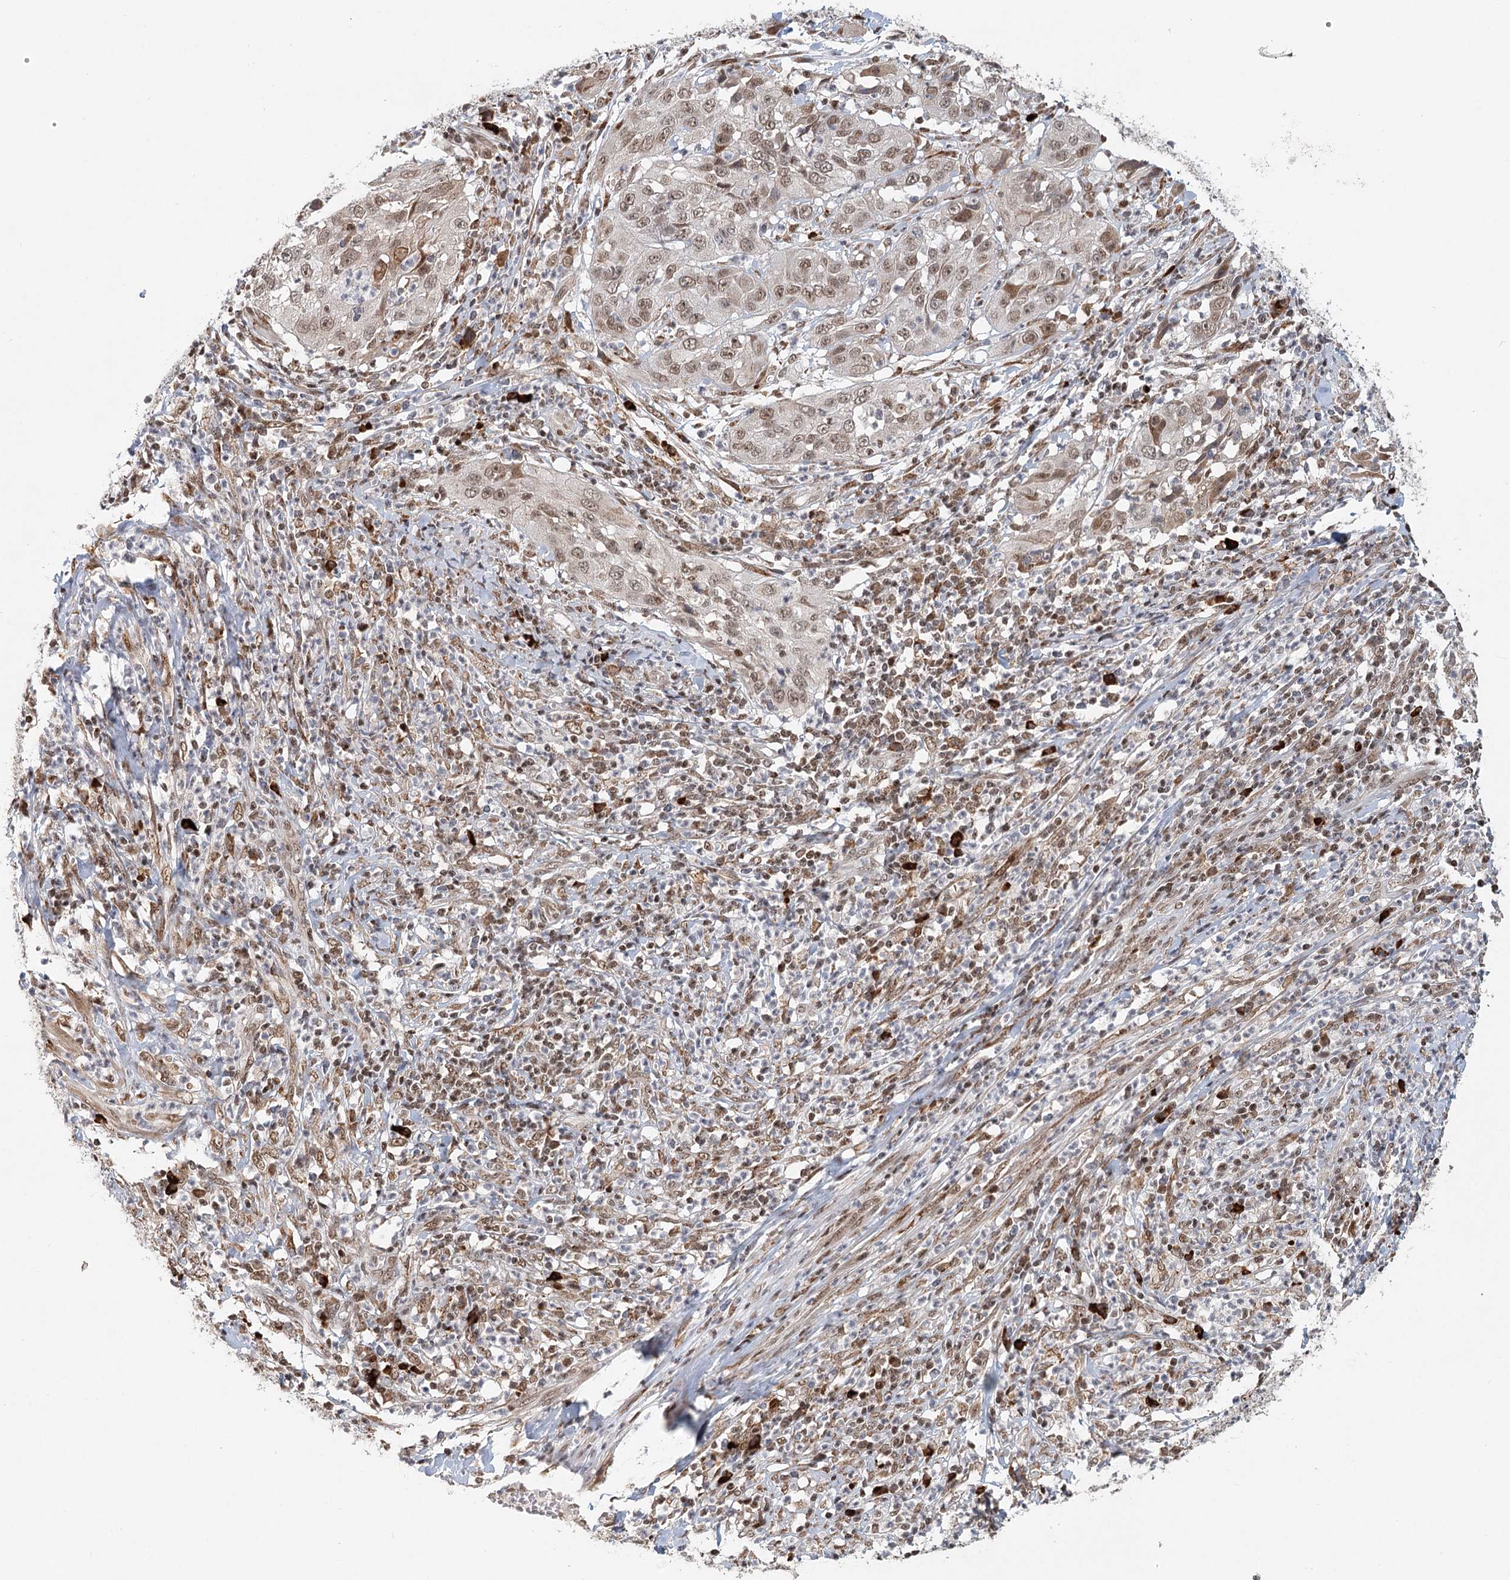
{"staining": {"intensity": "moderate", "quantity": ">75%", "location": "nuclear"}, "tissue": "cervical cancer", "cell_type": "Tumor cells", "image_type": "cancer", "snomed": [{"axis": "morphology", "description": "Squamous cell carcinoma, NOS"}, {"axis": "topography", "description": "Cervix"}], "caption": "A brown stain labels moderate nuclear expression of a protein in squamous cell carcinoma (cervical) tumor cells. The staining is performed using DAB (3,3'-diaminobenzidine) brown chromogen to label protein expression. The nuclei are counter-stained blue using hematoxylin.", "gene": "BNIP5", "patient": {"sex": "female", "age": 32}}